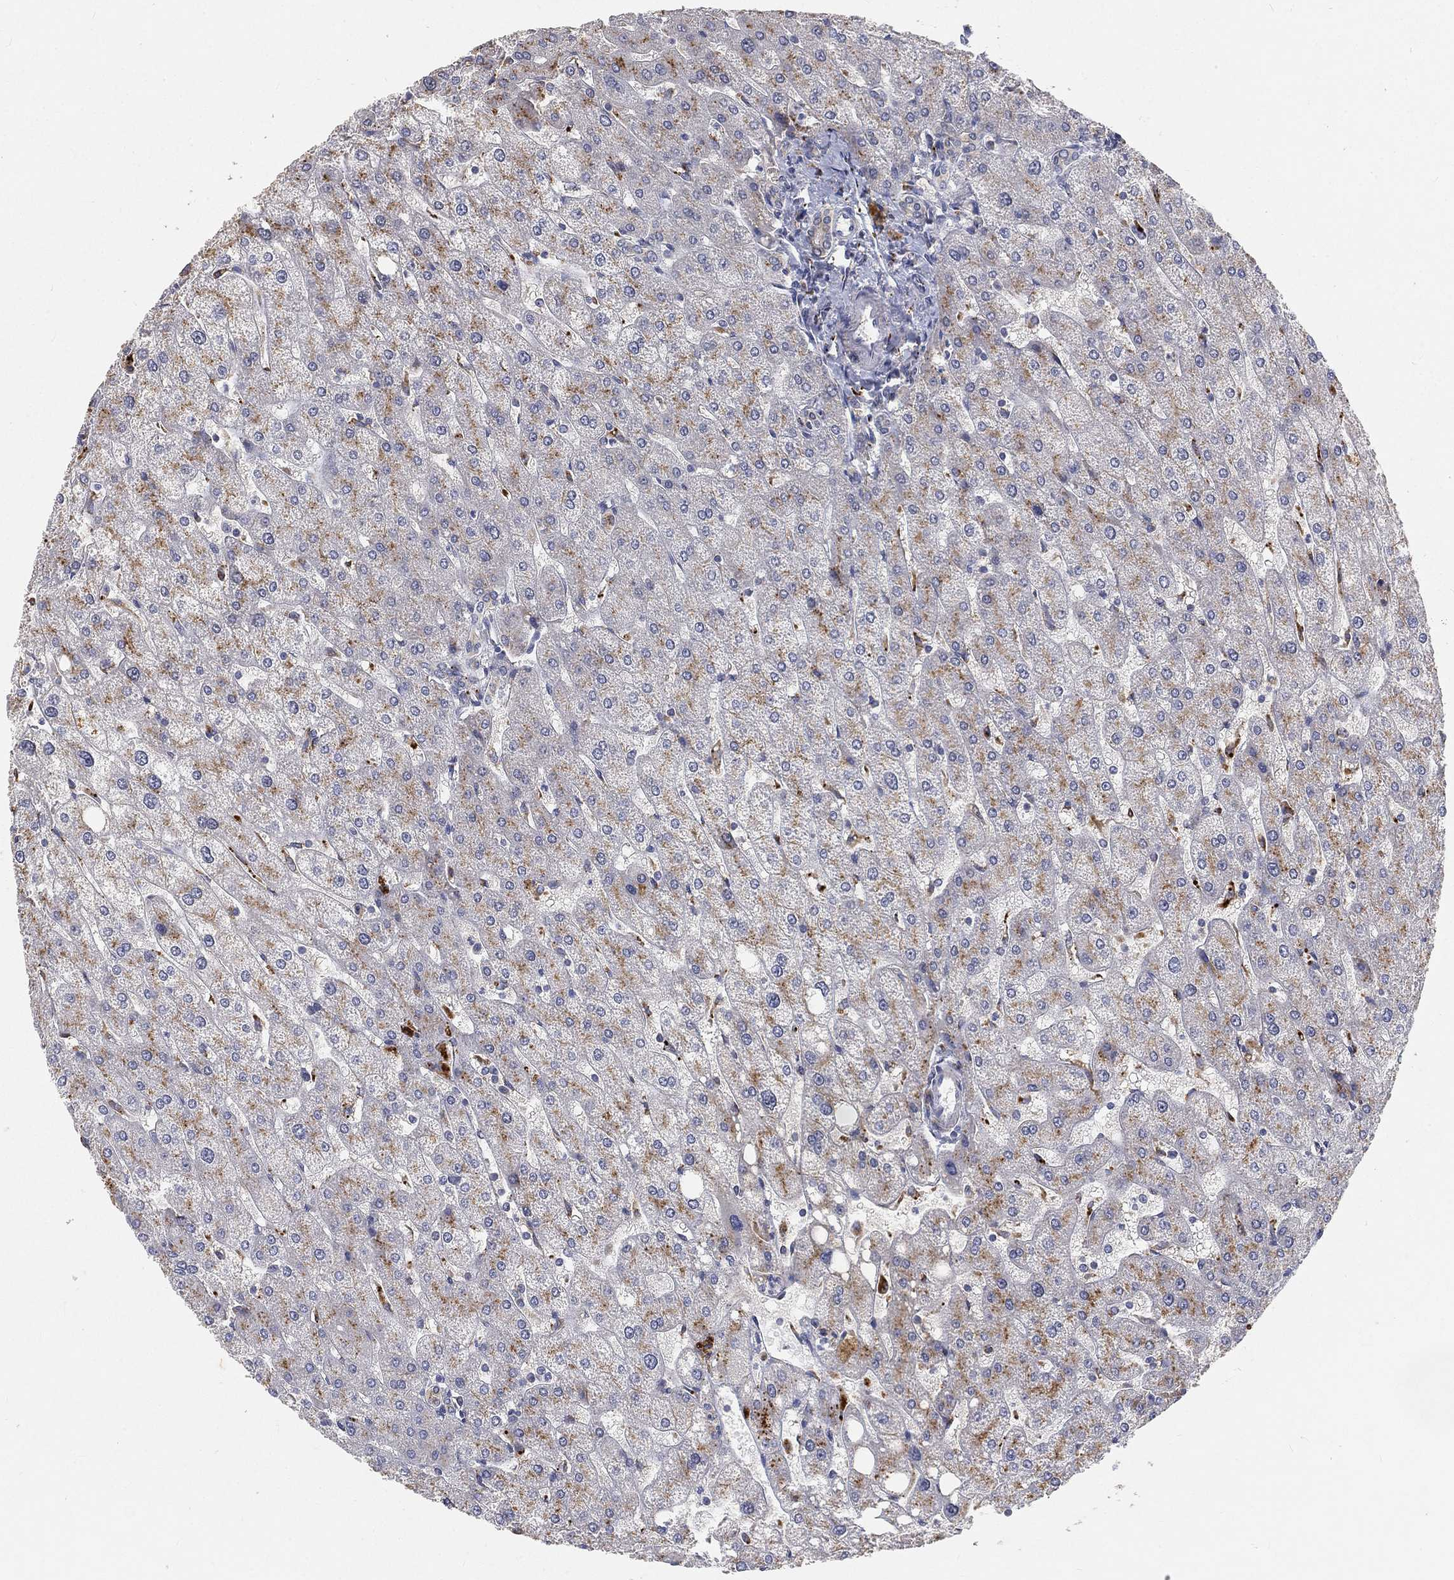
{"staining": {"intensity": "negative", "quantity": "none", "location": "none"}, "tissue": "liver", "cell_type": "Cholangiocytes", "image_type": "normal", "snomed": [{"axis": "morphology", "description": "Normal tissue, NOS"}, {"axis": "topography", "description": "Liver"}], "caption": "DAB (3,3'-diaminobenzidine) immunohistochemical staining of unremarkable liver shows no significant expression in cholangiocytes. (DAB IHC, high magnification).", "gene": "CTSL", "patient": {"sex": "male", "age": 67}}